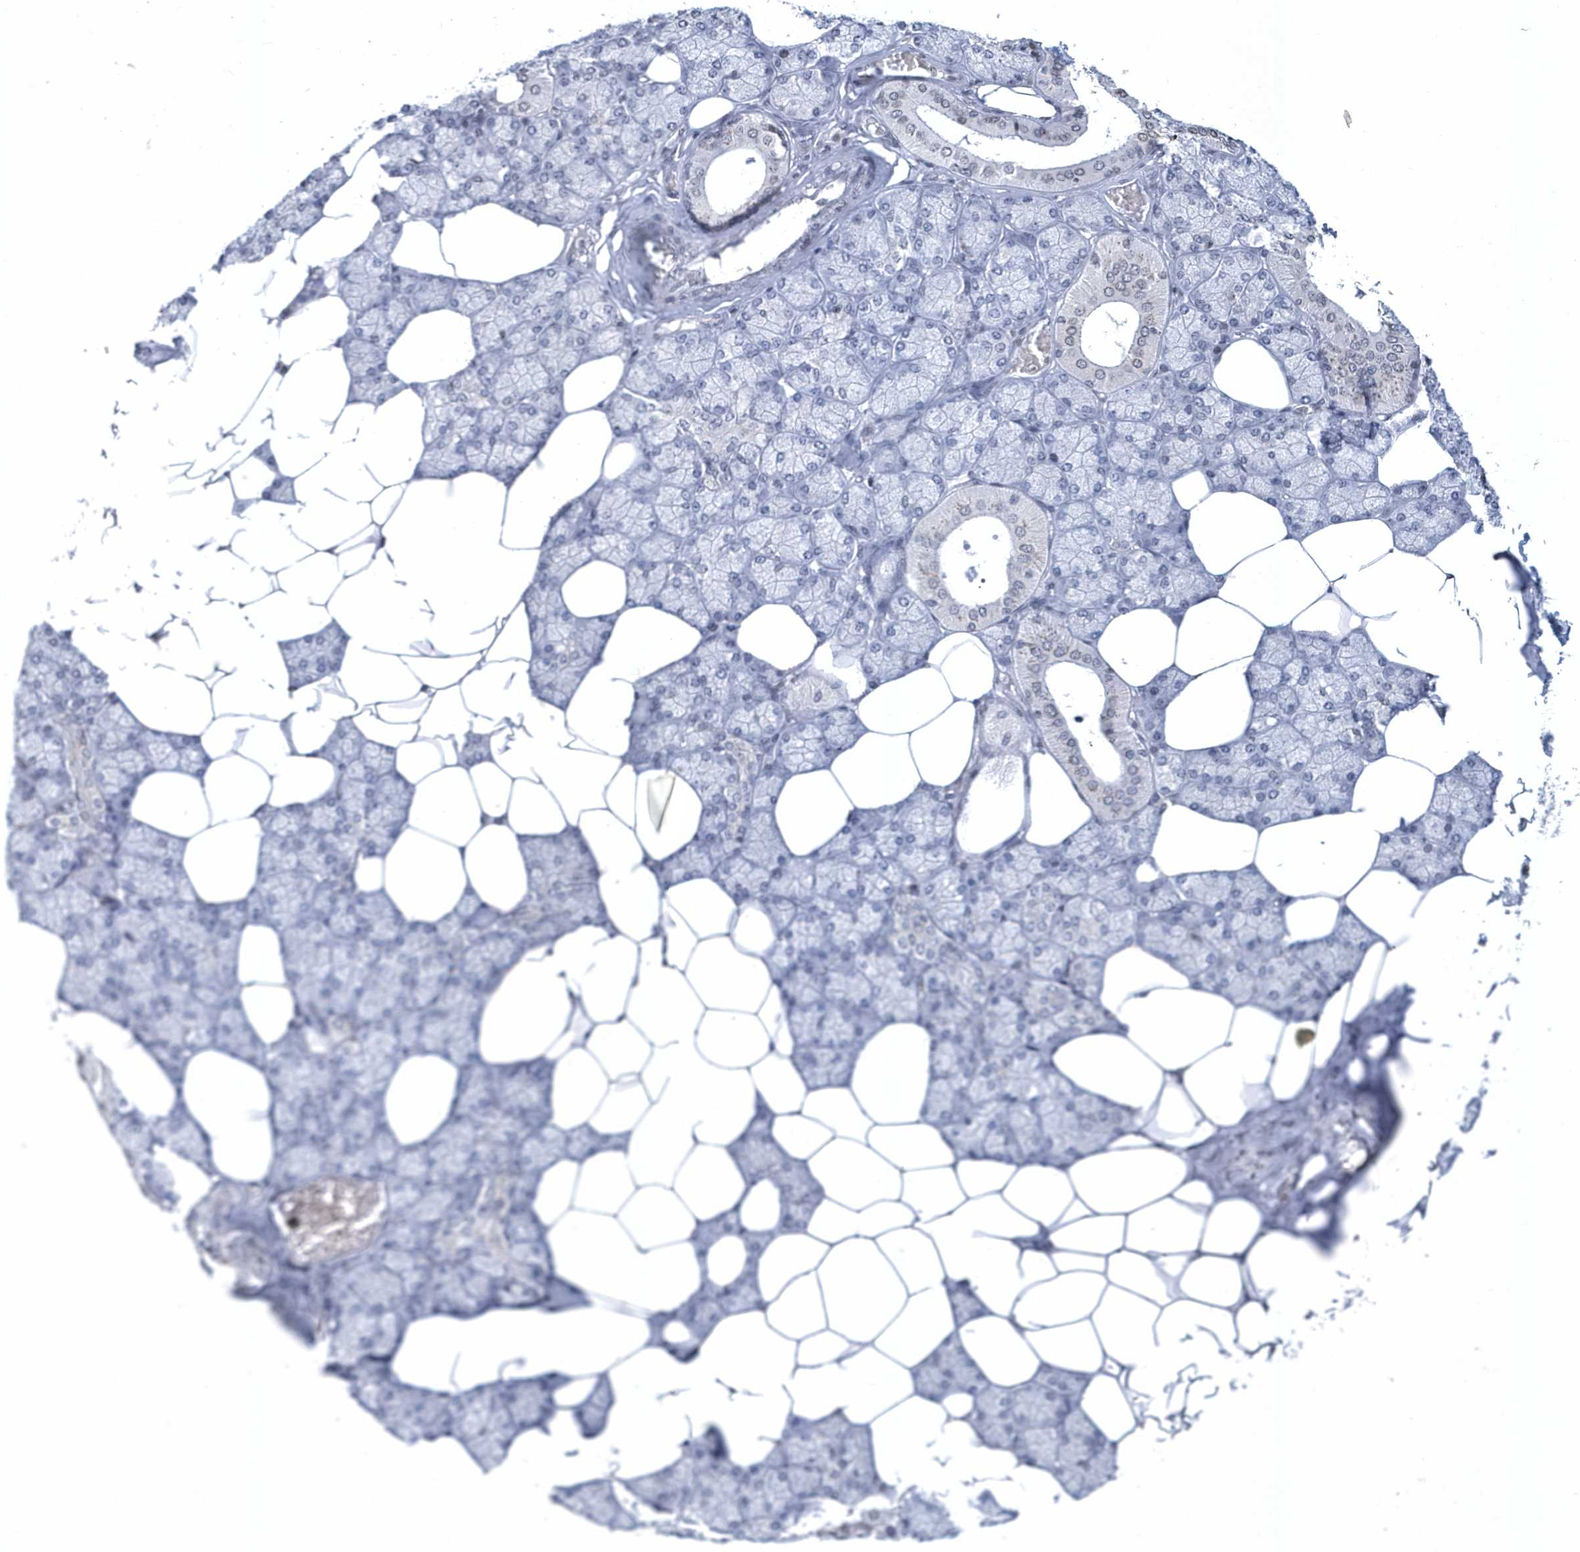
{"staining": {"intensity": "negative", "quantity": "none", "location": "none"}, "tissue": "salivary gland", "cell_type": "Glandular cells", "image_type": "normal", "snomed": [{"axis": "morphology", "description": "Normal tissue, NOS"}, {"axis": "topography", "description": "Salivary gland"}], "caption": "The micrograph displays no significant expression in glandular cells of salivary gland. (DAB IHC visualized using brightfield microscopy, high magnification).", "gene": "VWA5B2", "patient": {"sex": "male", "age": 62}}